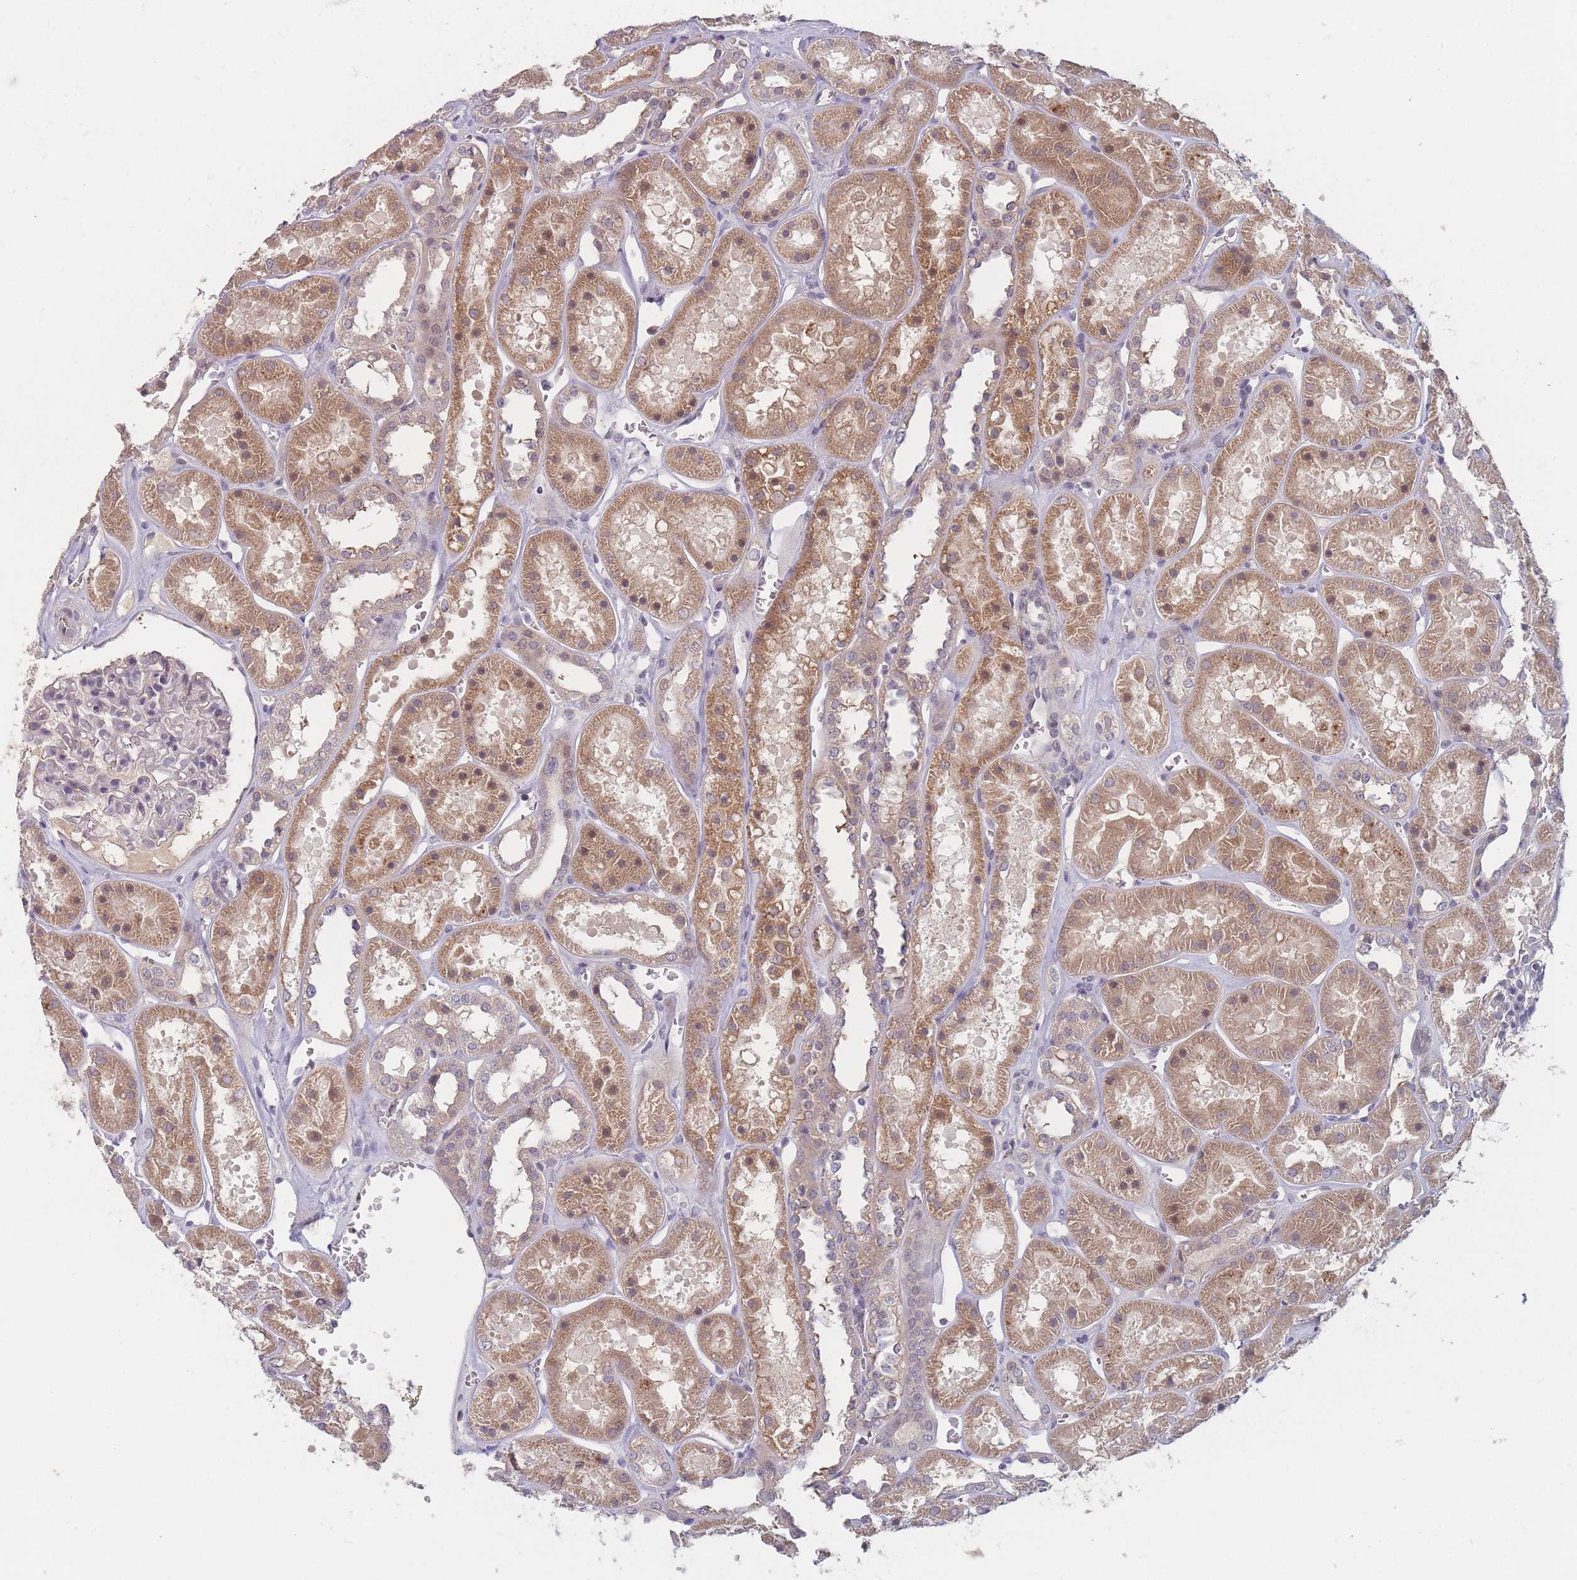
{"staining": {"intensity": "negative", "quantity": "none", "location": "none"}, "tissue": "kidney", "cell_type": "Cells in glomeruli", "image_type": "normal", "snomed": [{"axis": "morphology", "description": "Normal tissue, NOS"}, {"axis": "topography", "description": "Kidney"}], "caption": "DAB immunohistochemical staining of benign kidney displays no significant expression in cells in glomeruli. Brightfield microscopy of IHC stained with DAB (brown) and hematoxylin (blue), captured at high magnification.", "gene": "ANKRD10", "patient": {"sex": "female", "age": 41}}